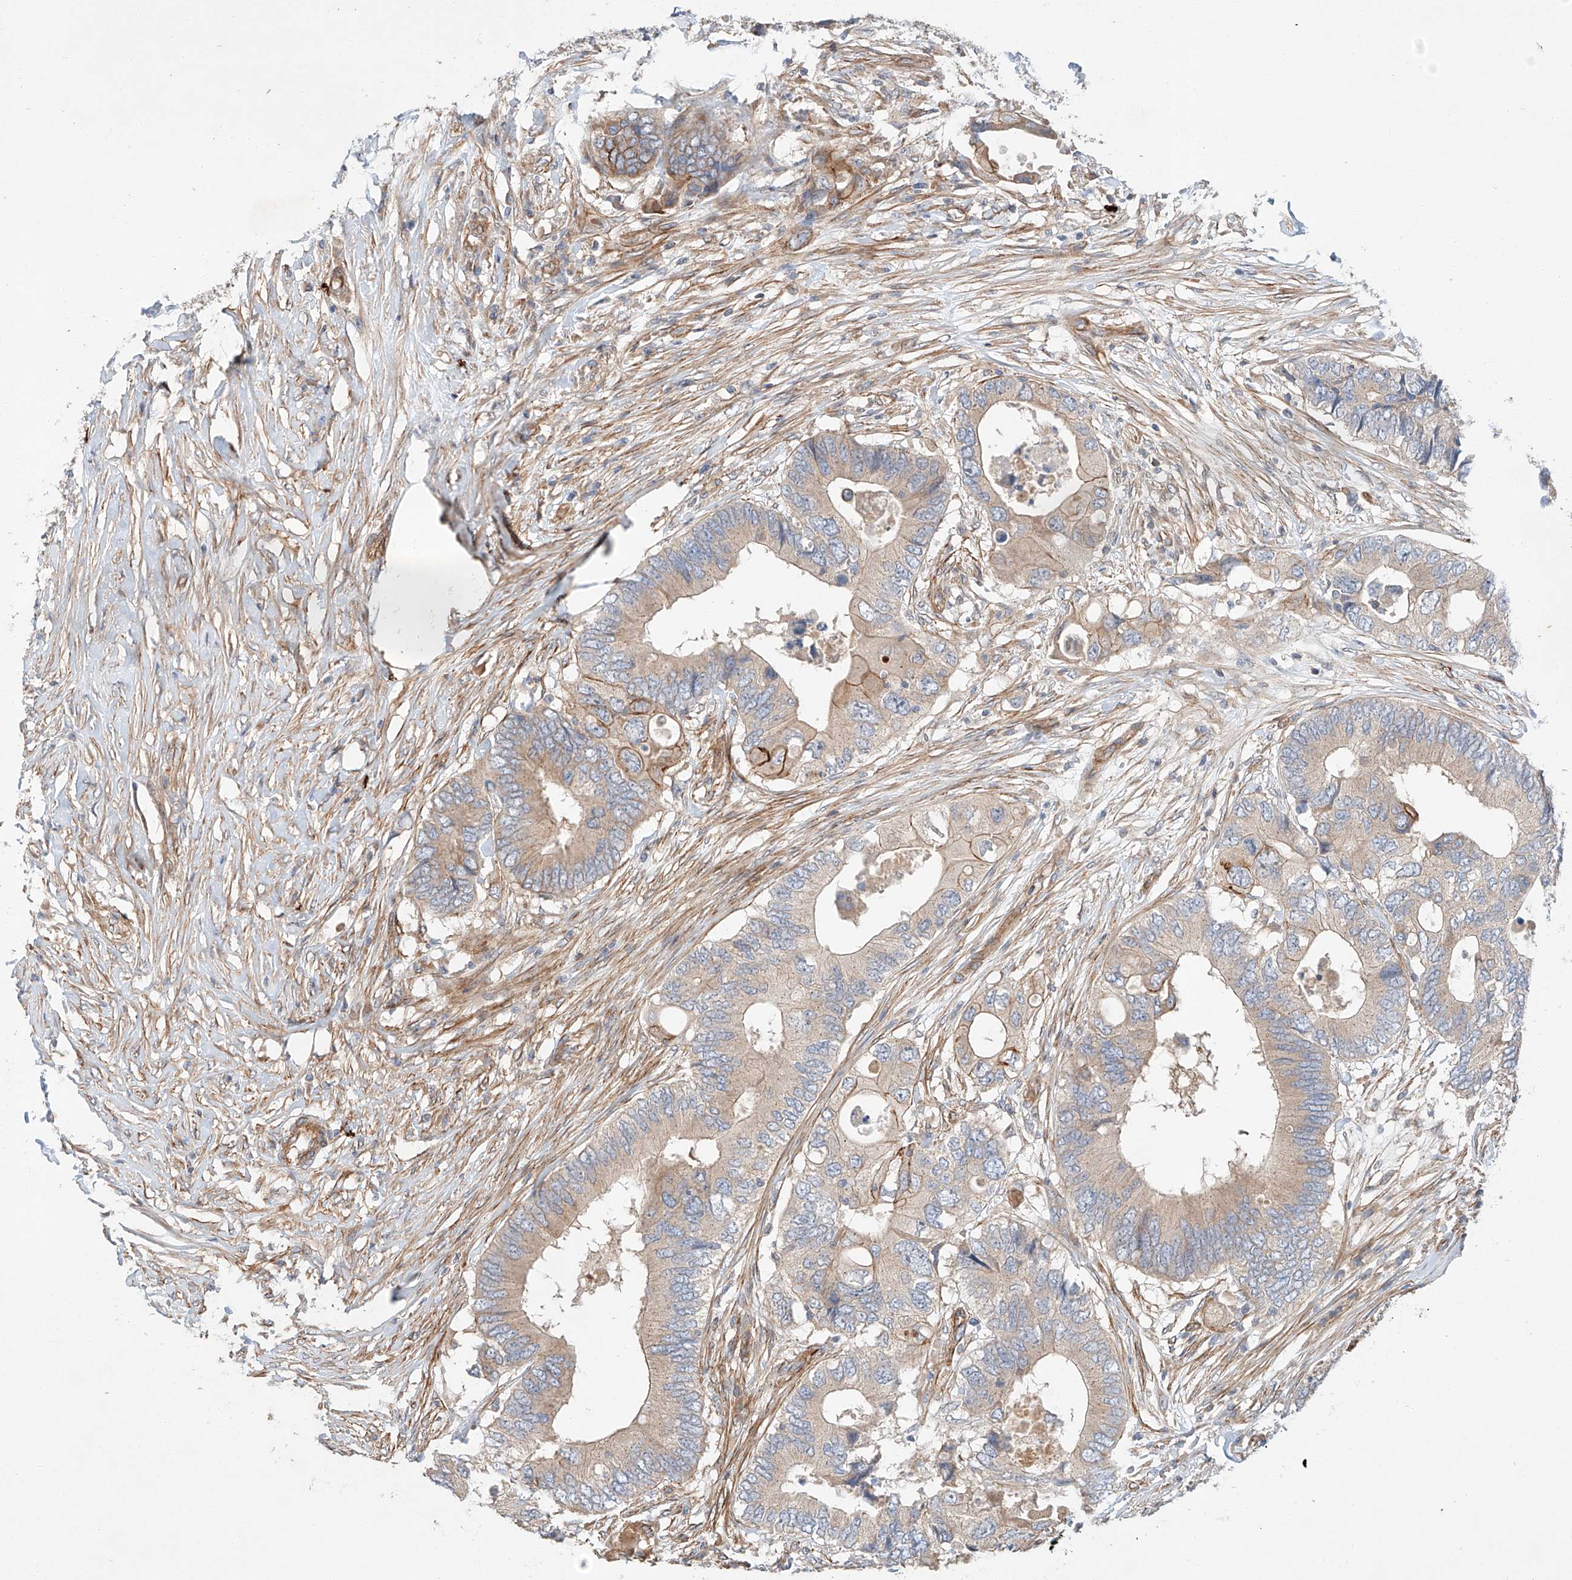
{"staining": {"intensity": "moderate", "quantity": "<25%", "location": "cytoplasmic/membranous"}, "tissue": "colorectal cancer", "cell_type": "Tumor cells", "image_type": "cancer", "snomed": [{"axis": "morphology", "description": "Adenocarcinoma, NOS"}, {"axis": "topography", "description": "Colon"}], "caption": "Immunohistochemical staining of human adenocarcinoma (colorectal) shows low levels of moderate cytoplasmic/membranous expression in approximately <25% of tumor cells. Using DAB (brown) and hematoxylin (blue) stains, captured at high magnification using brightfield microscopy.", "gene": "MINDY4", "patient": {"sex": "male", "age": 71}}